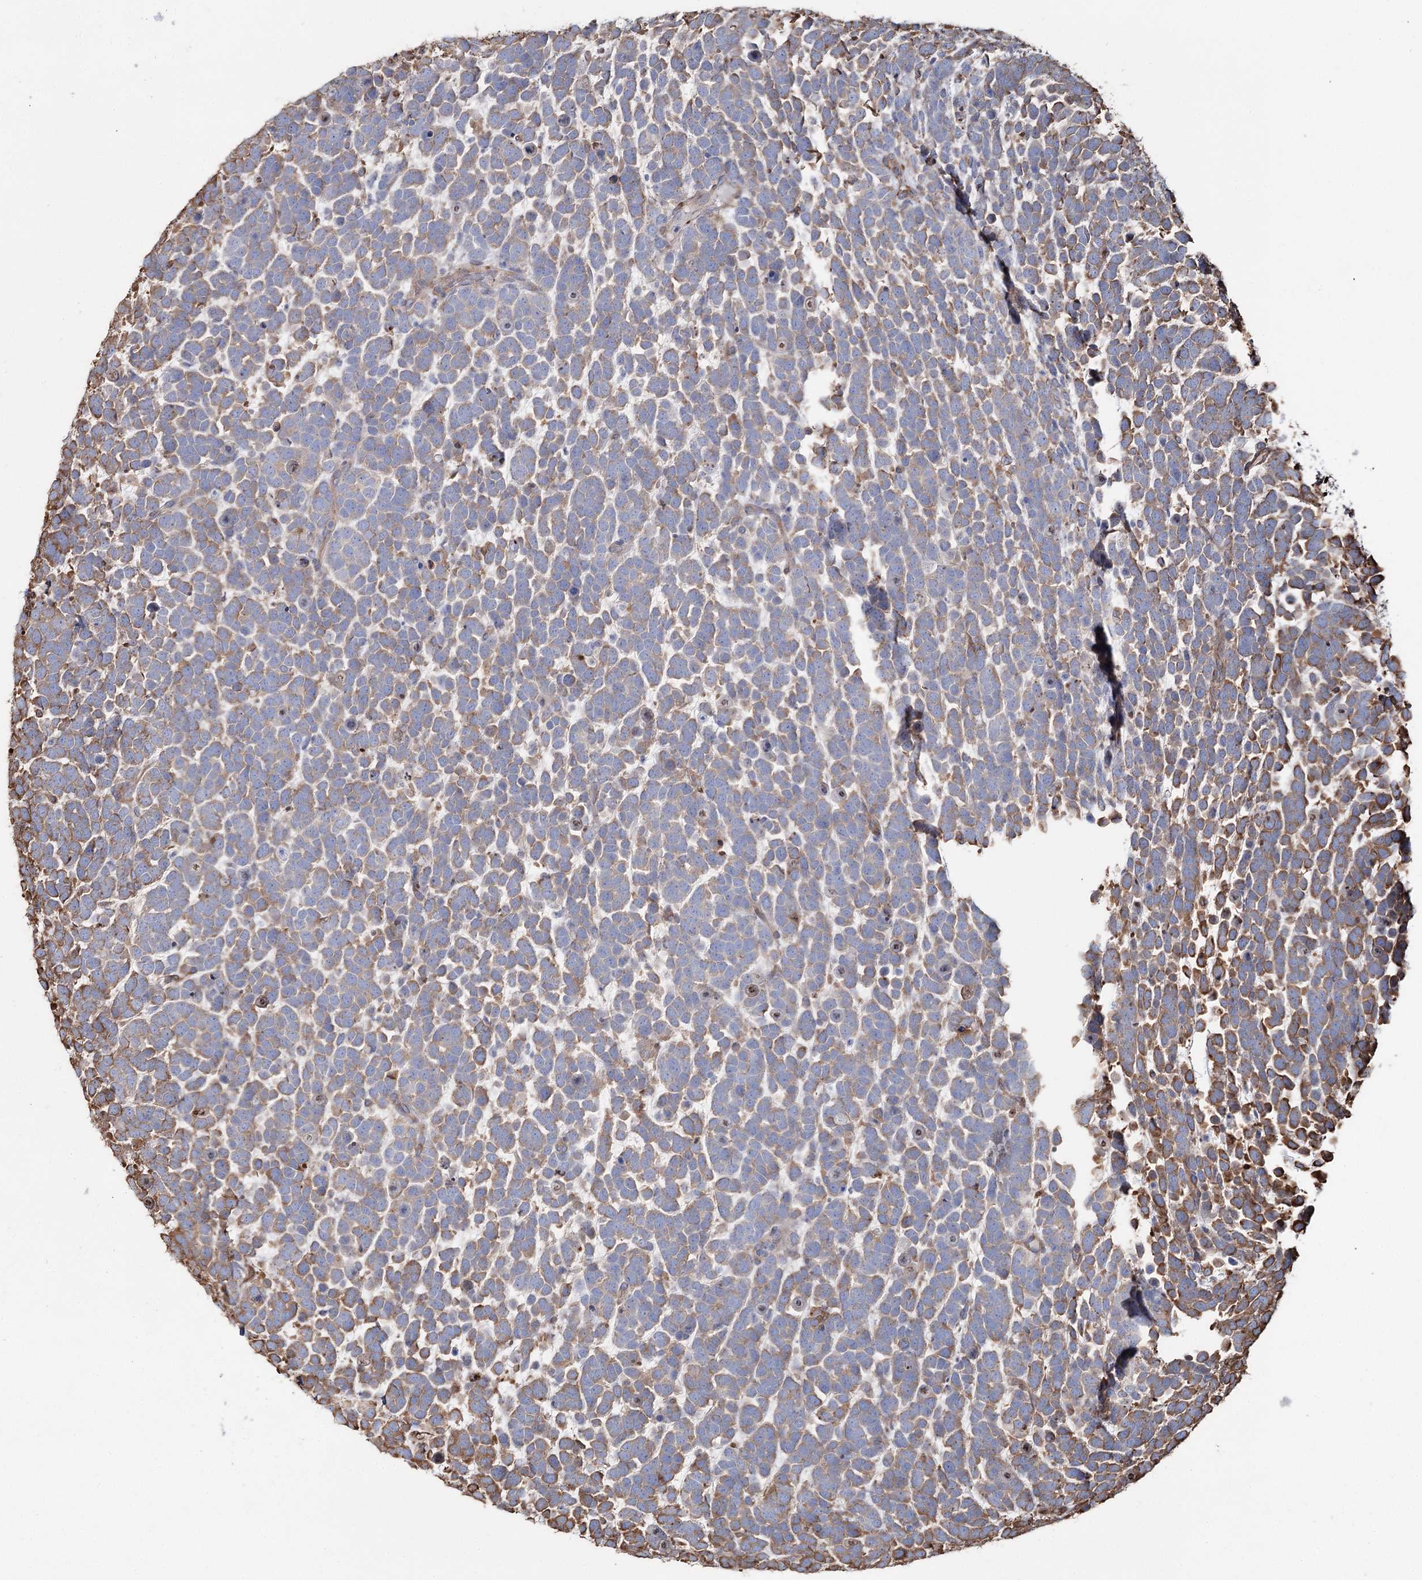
{"staining": {"intensity": "weak", "quantity": ">75%", "location": "cytoplasmic/membranous"}, "tissue": "urothelial cancer", "cell_type": "Tumor cells", "image_type": "cancer", "snomed": [{"axis": "morphology", "description": "Urothelial carcinoma, High grade"}, {"axis": "topography", "description": "Urinary bladder"}], "caption": "Urothelial cancer was stained to show a protein in brown. There is low levels of weak cytoplasmic/membranous expression in approximately >75% of tumor cells.", "gene": "SUMF1", "patient": {"sex": "female", "age": 82}}